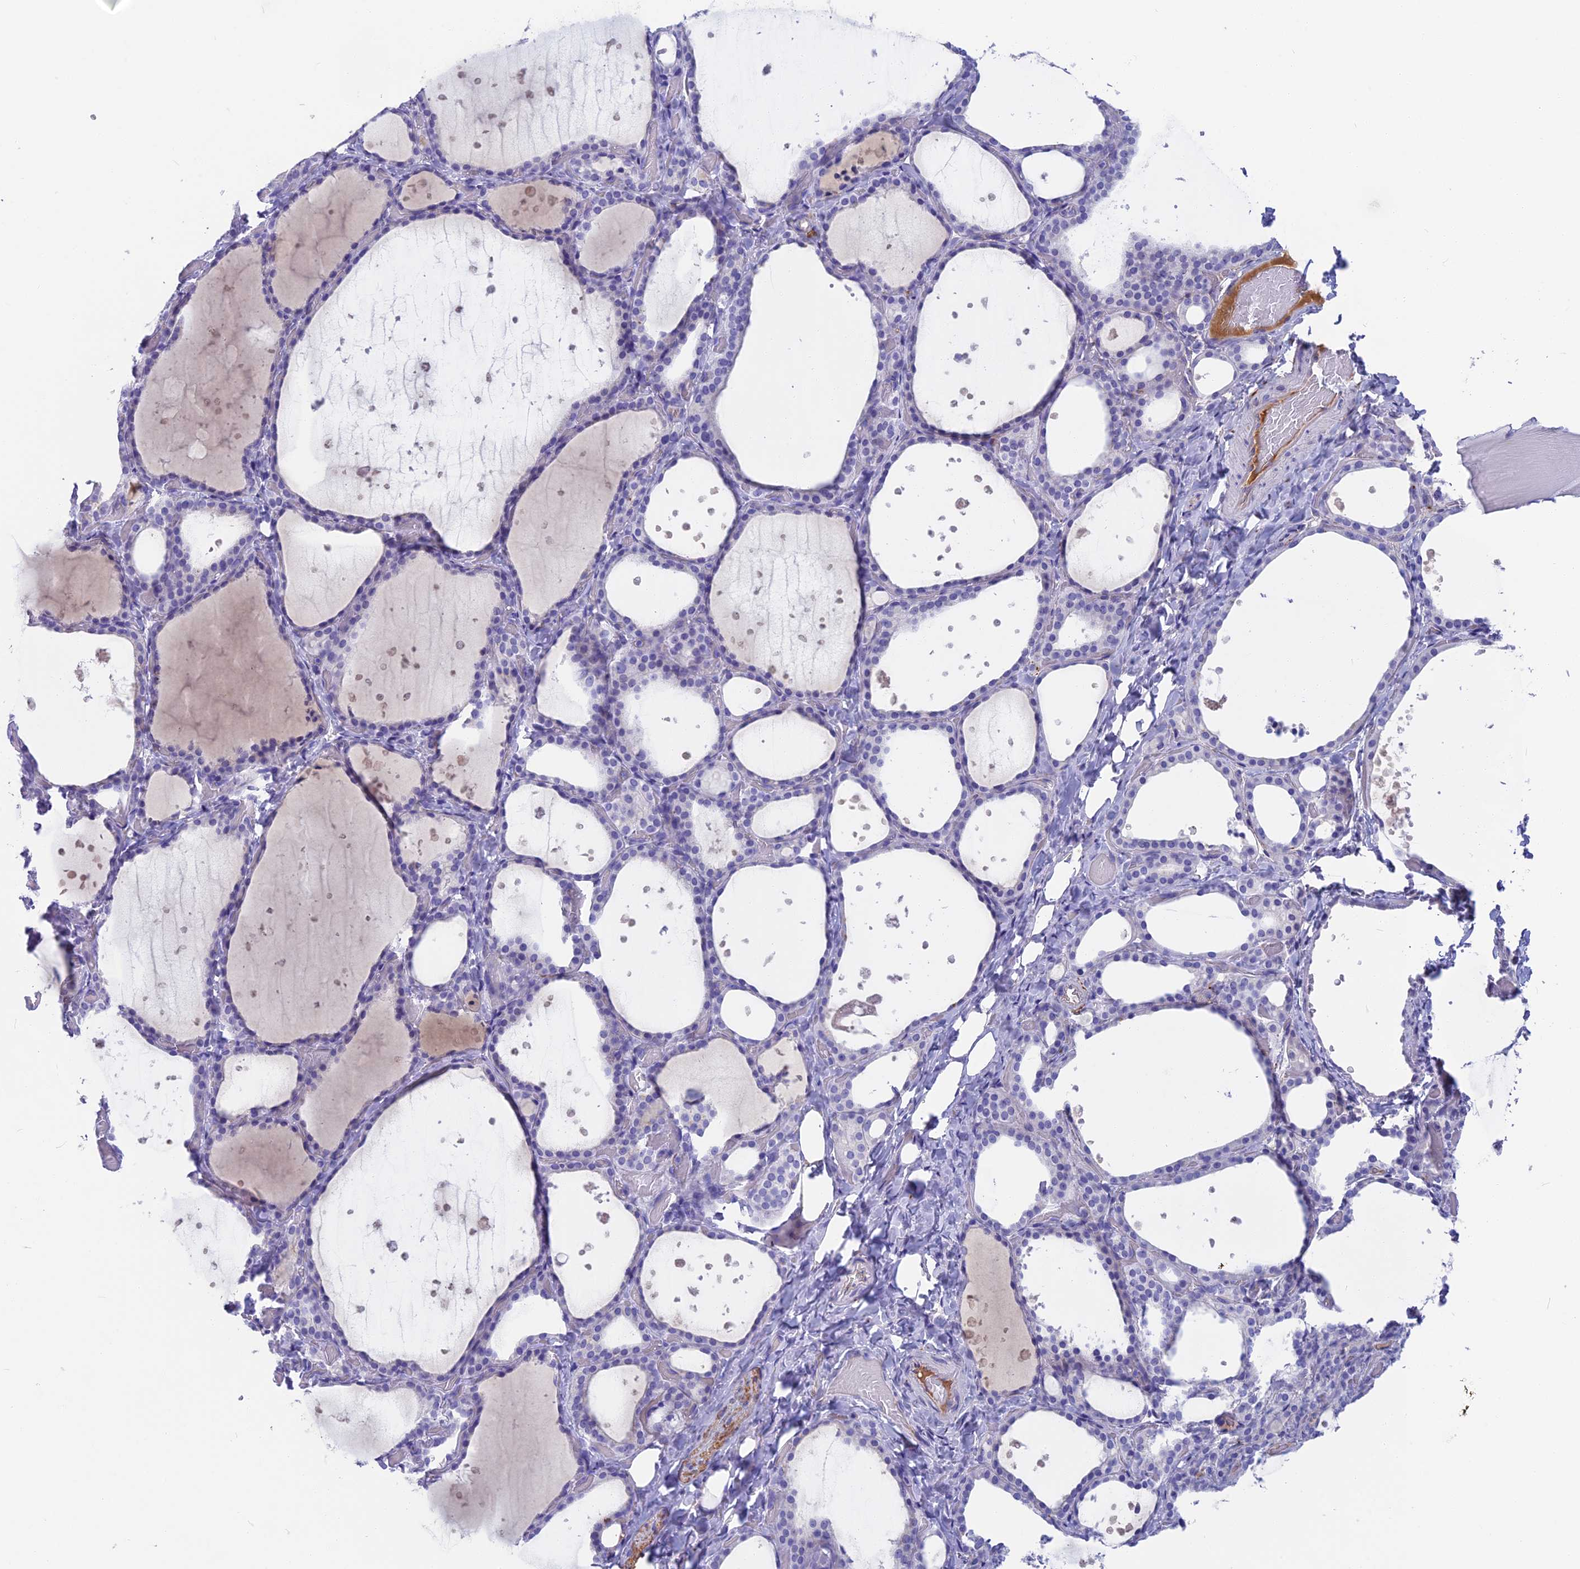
{"staining": {"intensity": "negative", "quantity": "none", "location": "none"}, "tissue": "thyroid gland", "cell_type": "Glandular cells", "image_type": "normal", "snomed": [{"axis": "morphology", "description": "Normal tissue, NOS"}, {"axis": "topography", "description": "Thyroid gland"}], "caption": "DAB immunohistochemical staining of benign thyroid gland exhibits no significant staining in glandular cells.", "gene": "SNAP91", "patient": {"sex": "female", "age": 44}}